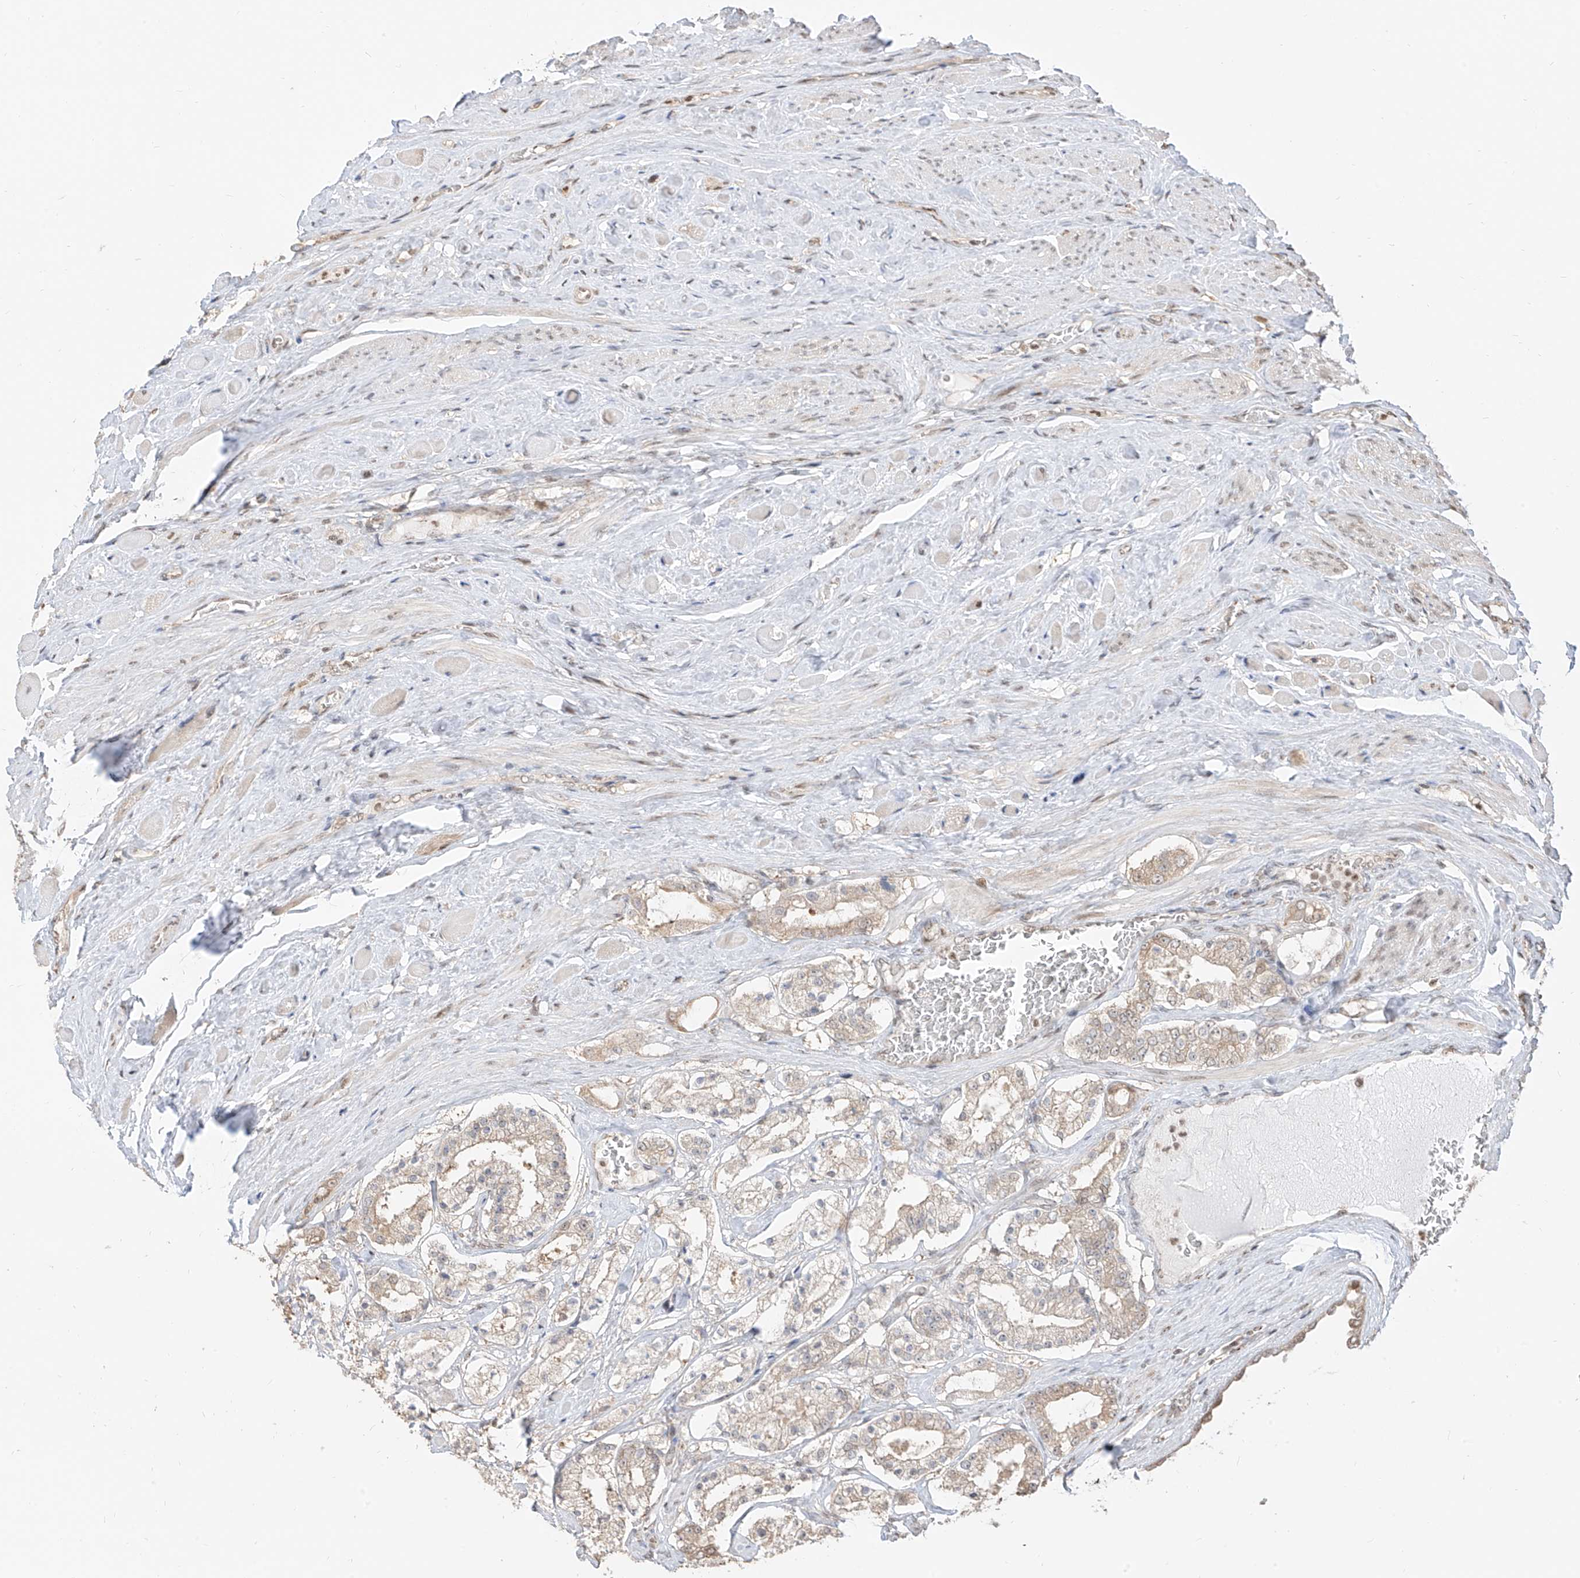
{"staining": {"intensity": "weak", "quantity": ">75%", "location": "cytoplasmic/membranous"}, "tissue": "prostate cancer", "cell_type": "Tumor cells", "image_type": "cancer", "snomed": [{"axis": "morphology", "description": "Adenocarcinoma, High grade"}, {"axis": "topography", "description": "Prostate"}], "caption": "A micrograph of human high-grade adenocarcinoma (prostate) stained for a protein exhibits weak cytoplasmic/membranous brown staining in tumor cells.", "gene": "VMP1", "patient": {"sex": "male", "age": 64}}